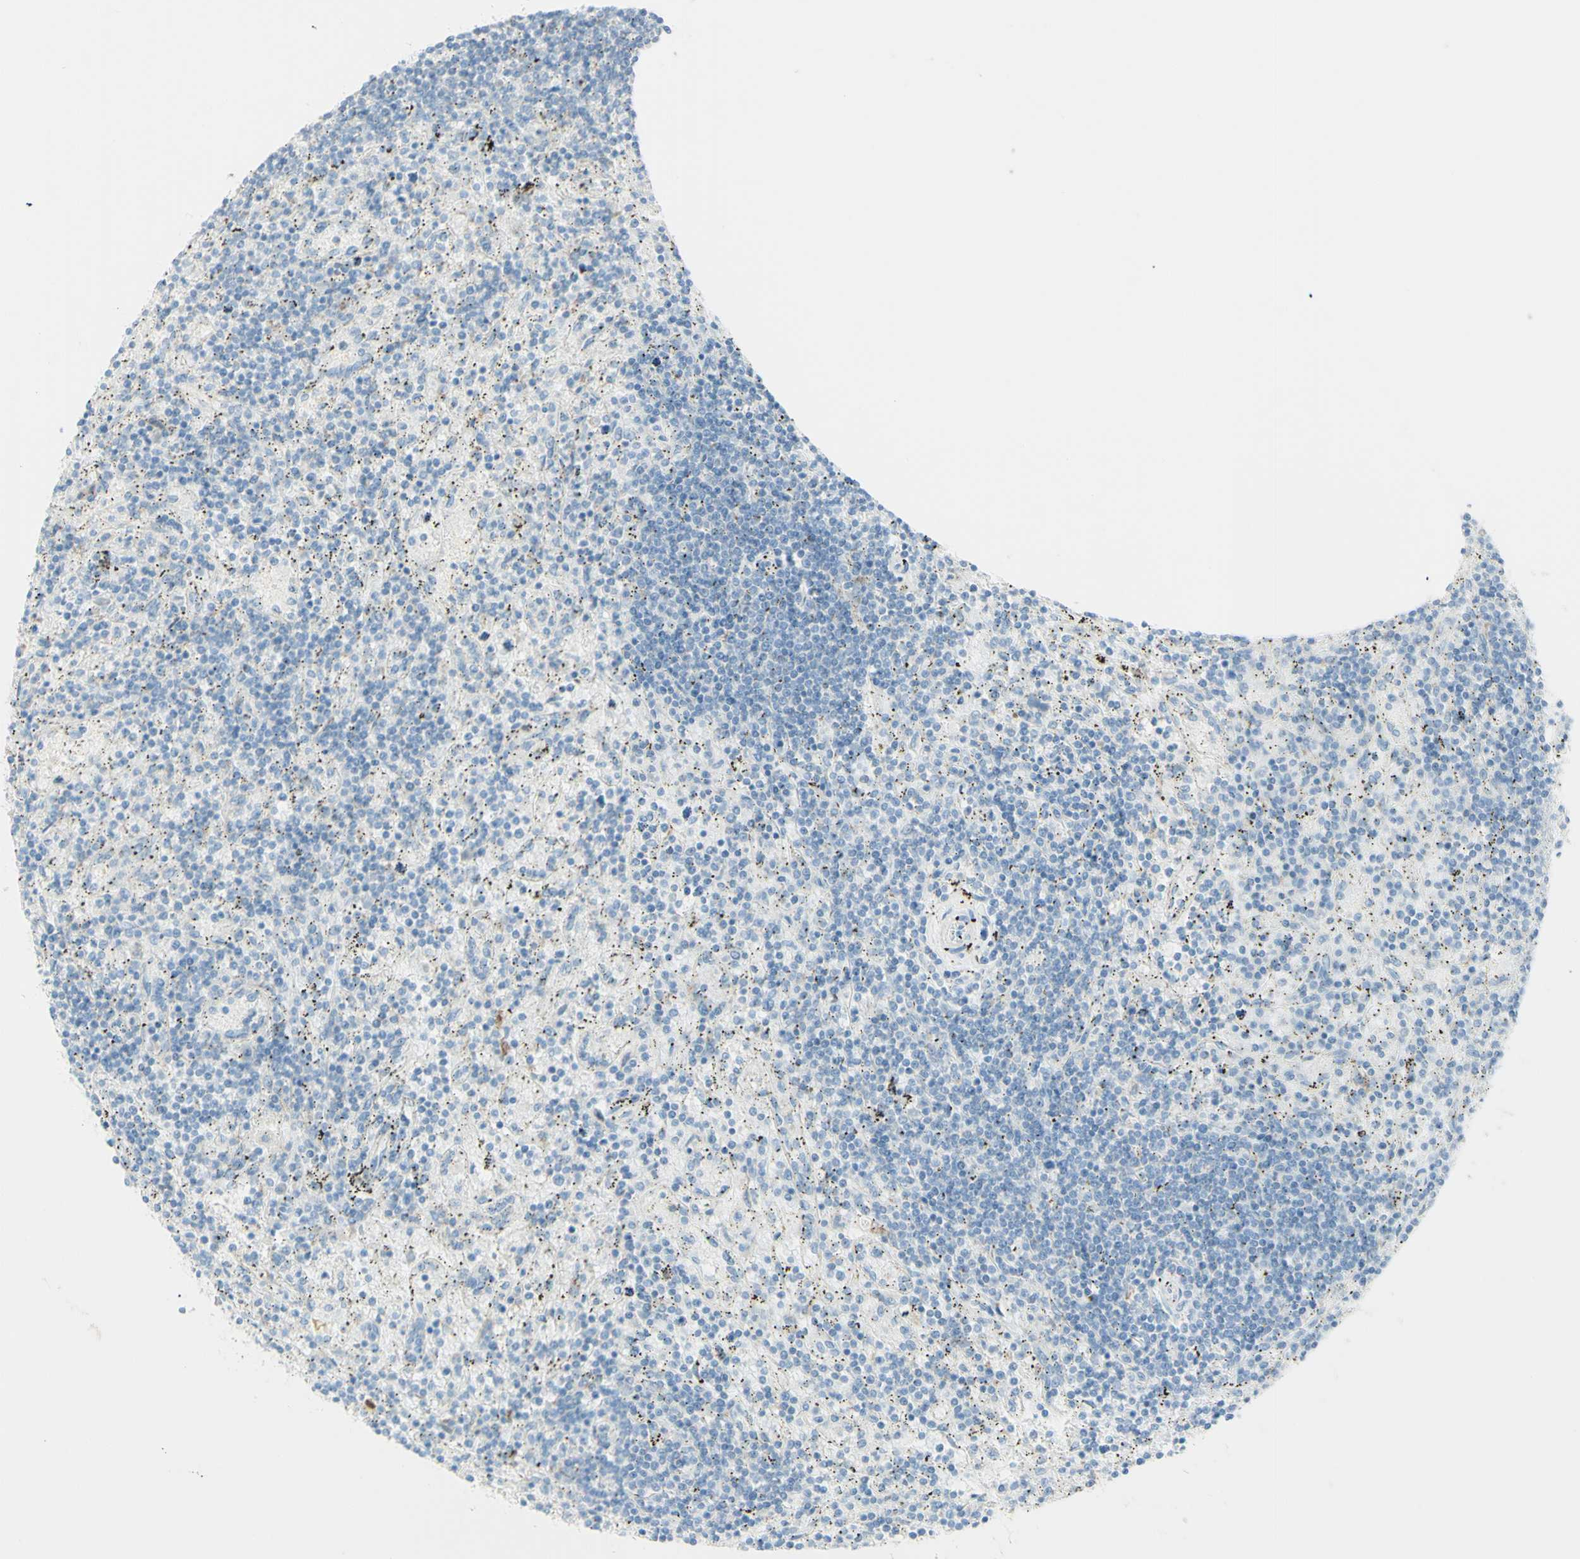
{"staining": {"intensity": "negative", "quantity": "none", "location": "none"}, "tissue": "lymphoma", "cell_type": "Tumor cells", "image_type": "cancer", "snomed": [{"axis": "morphology", "description": "Malignant lymphoma, non-Hodgkin's type, Low grade"}, {"axis": "topography", "description": "Spleen"}], "caption": "Tumor cells are negative for brown protein staining in low-grade malignant lymphoma, non-Hodgkin's type.", "gene": "LETM1", "patient": {"sex": "male", "age": 76}}